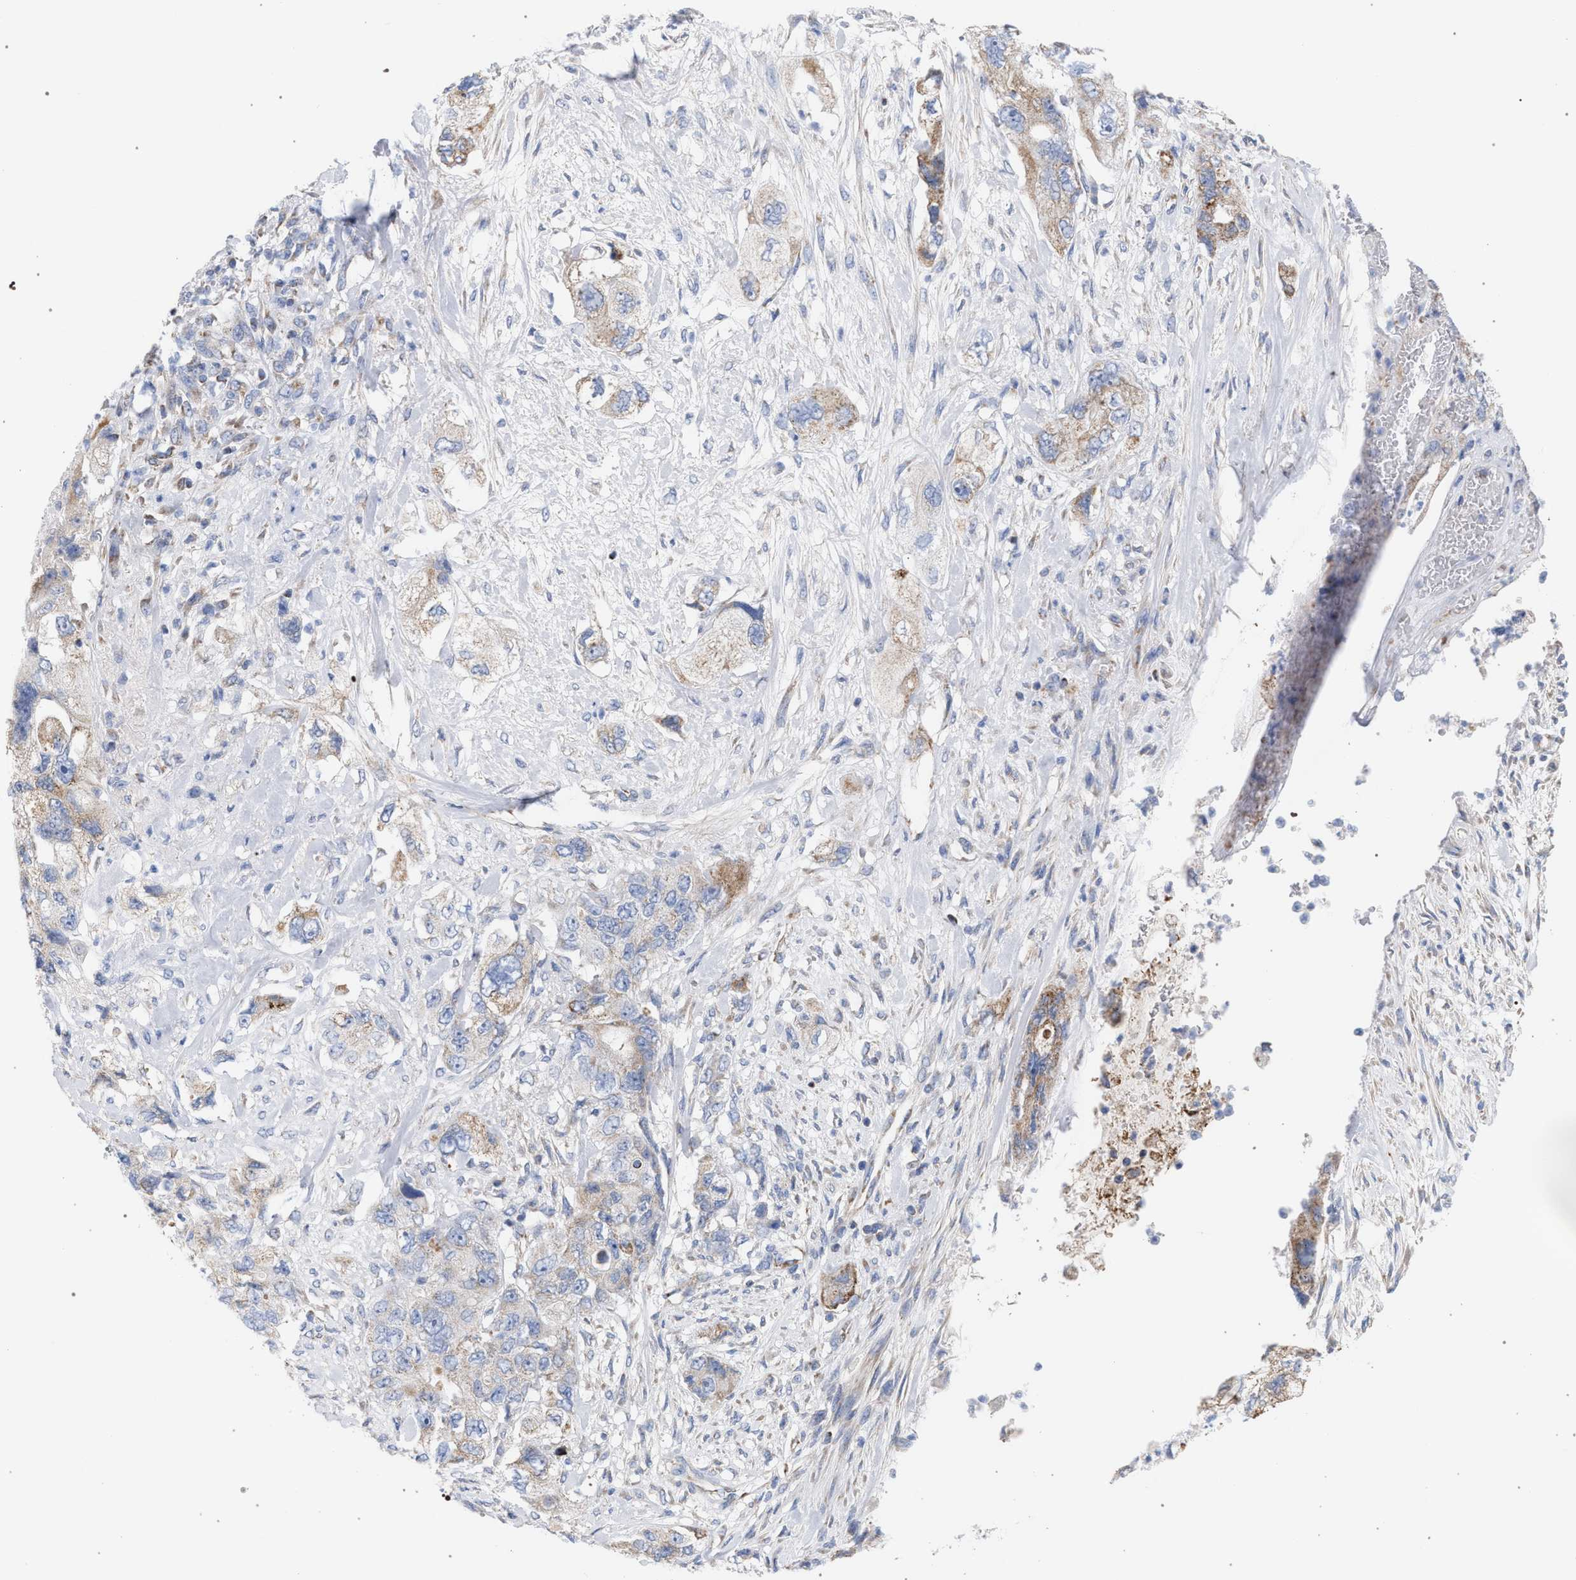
{"staining": {"intensity": "strong", "quantity": ">75%", "location": "cytoplasmic/membranous"}, "tissue": "pancreatic cancer", "cell_type": "Tumor cells", "image_type": "cancer", "snomed": [{"axis": "morphology", "description": "Adenocarcinoma, NOS"}, {"axis": "topography", "description": "Pancreas"}], "caption": "Human adenocarcinoma (pancreatic) stained with a brown dye reveals strong cytoplasmic/membranous positive positivity in approximately >75% of tumor cells.", "gene": "ECI2", "patient": {"sex": "female", "age": 73}}